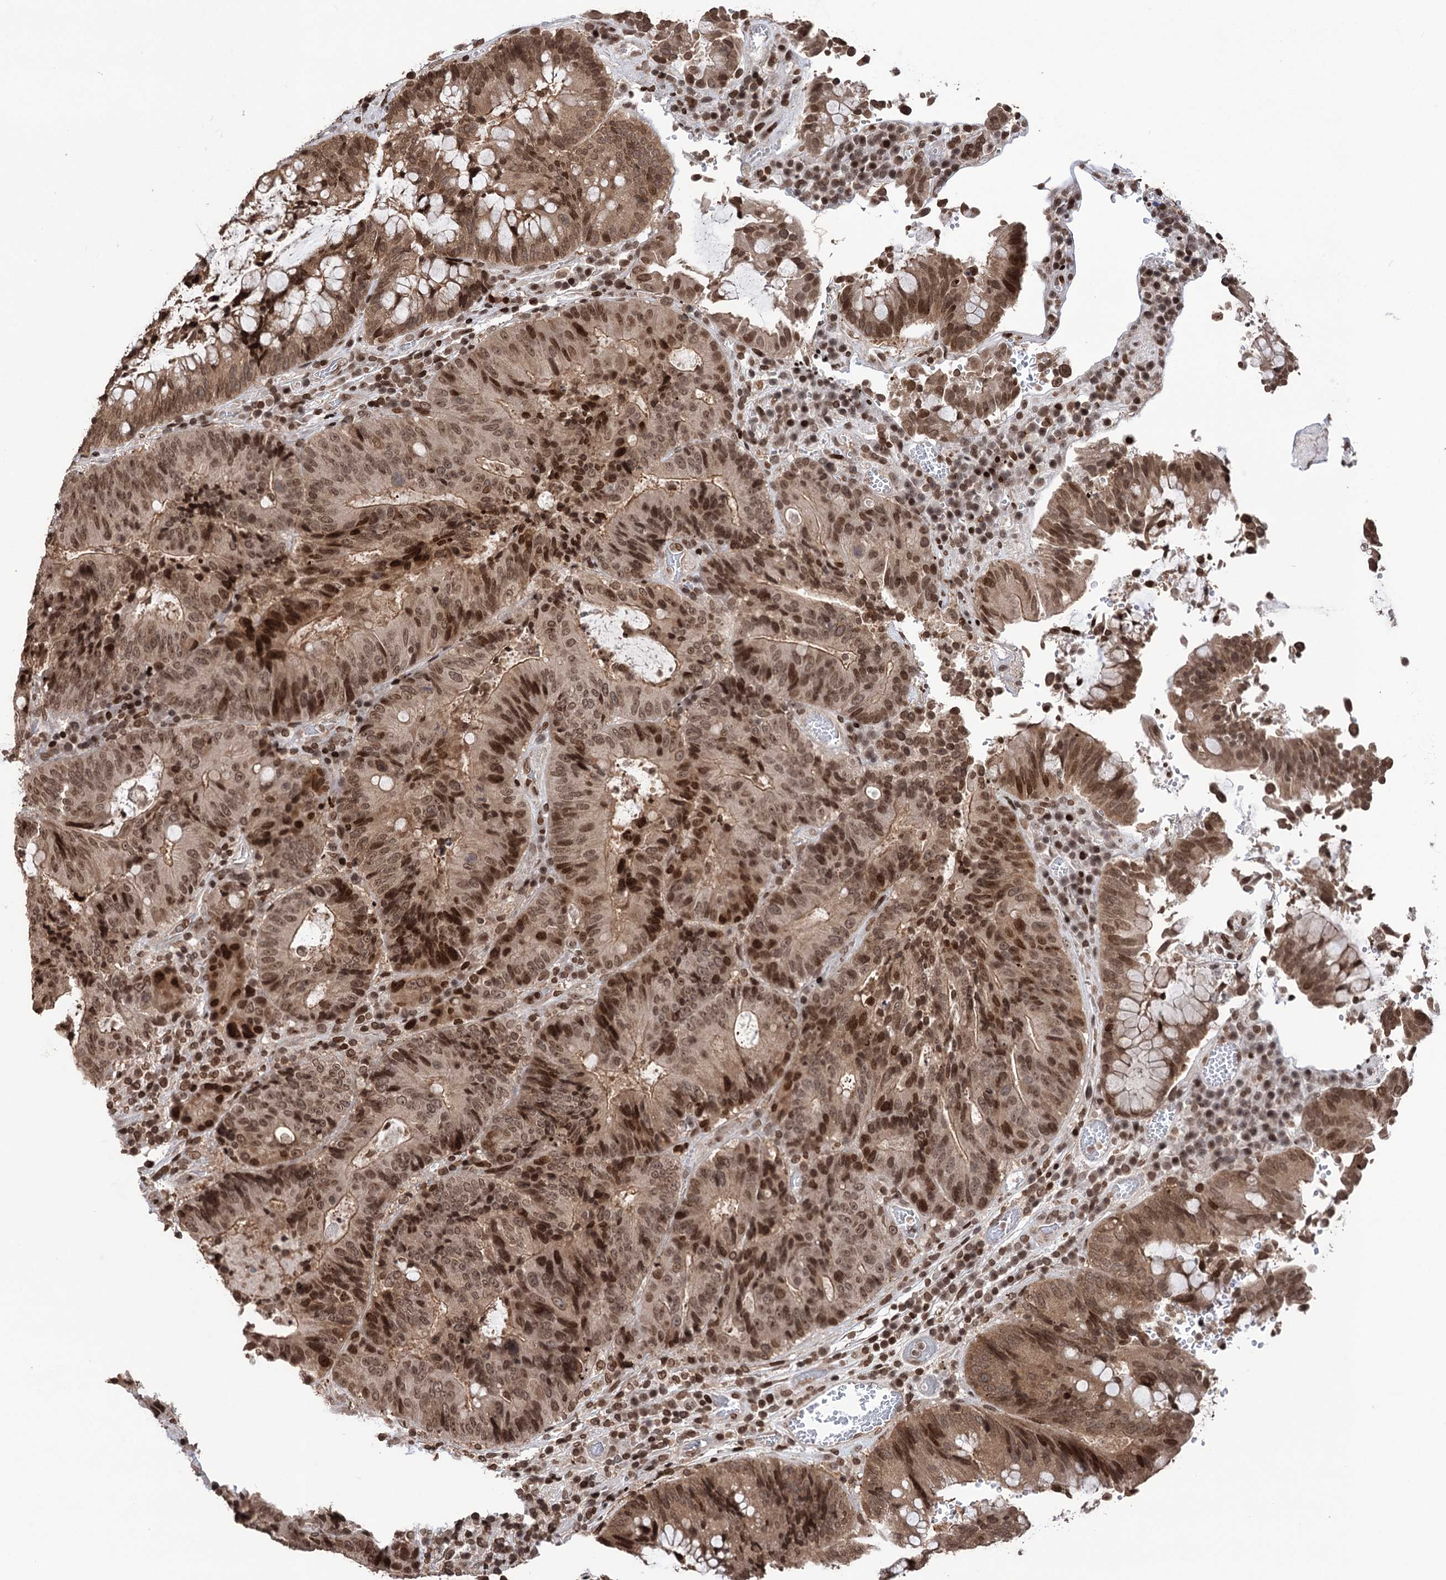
{"staining": {"intensity": "moderate", "quantity": ">75%", "location": "cytoplasmic/membranous,nuclear"}, "tissue": "colorectal cancer", "cell_type": "Tumor cells", "image_type": "cancer", "snomed": [{"axis": "morphology", "description": "Adenocarcinoma, NOS"}, {"axis": "topography", "description": "Rectum"}], "caption": "A micrograph showing moderate cytoplasmic/membranous and nuclear expression in approximately >75% of tumor cells in colorectal cancer, as visualized by brown immunohistochemical staining.", "gene": "CCDC77", "patient": {"sex": "male", "age": 69}}